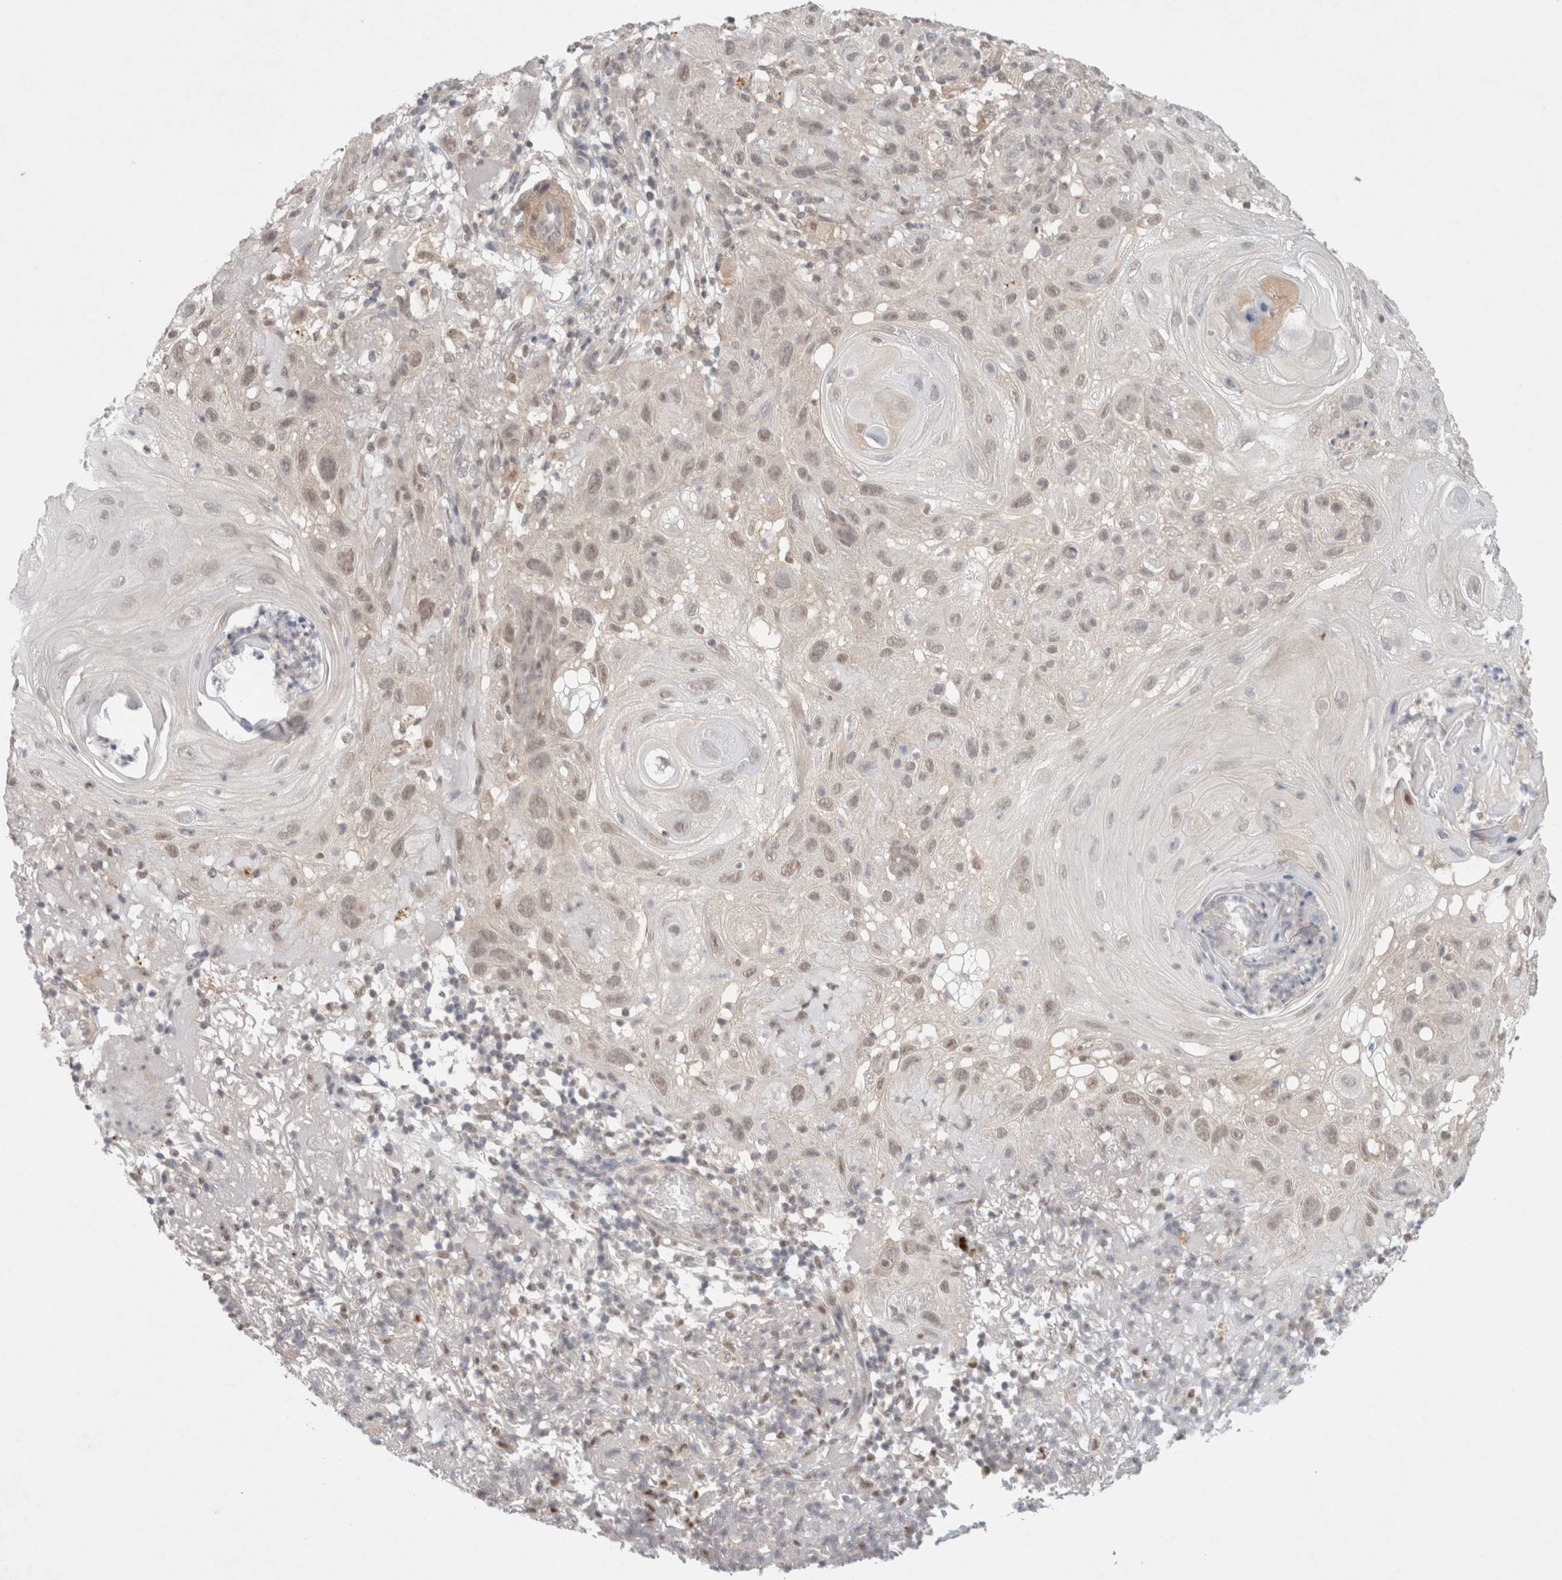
{"staining": {"intensity": "weak", "quantity": "25%-75%", "location": "nuclear"}, "tissue": "skin cancer", "cell_type": "Tumor cells", "image_type": "cancer", "snomed": [{"axis": "morphology", "description": "Squamous cell carcinoma, NOS"}, {"axis": "topography", "description": "Skin"}], "caption": "Protein staining displays weak nuclear expression in about 25%-75% of tumor cells in skin cancer (squamous cell carcinoma). Nuclei are stained in blue.", "gene": "FBXO42", "patient": {"sex": "female", "age": 96}}